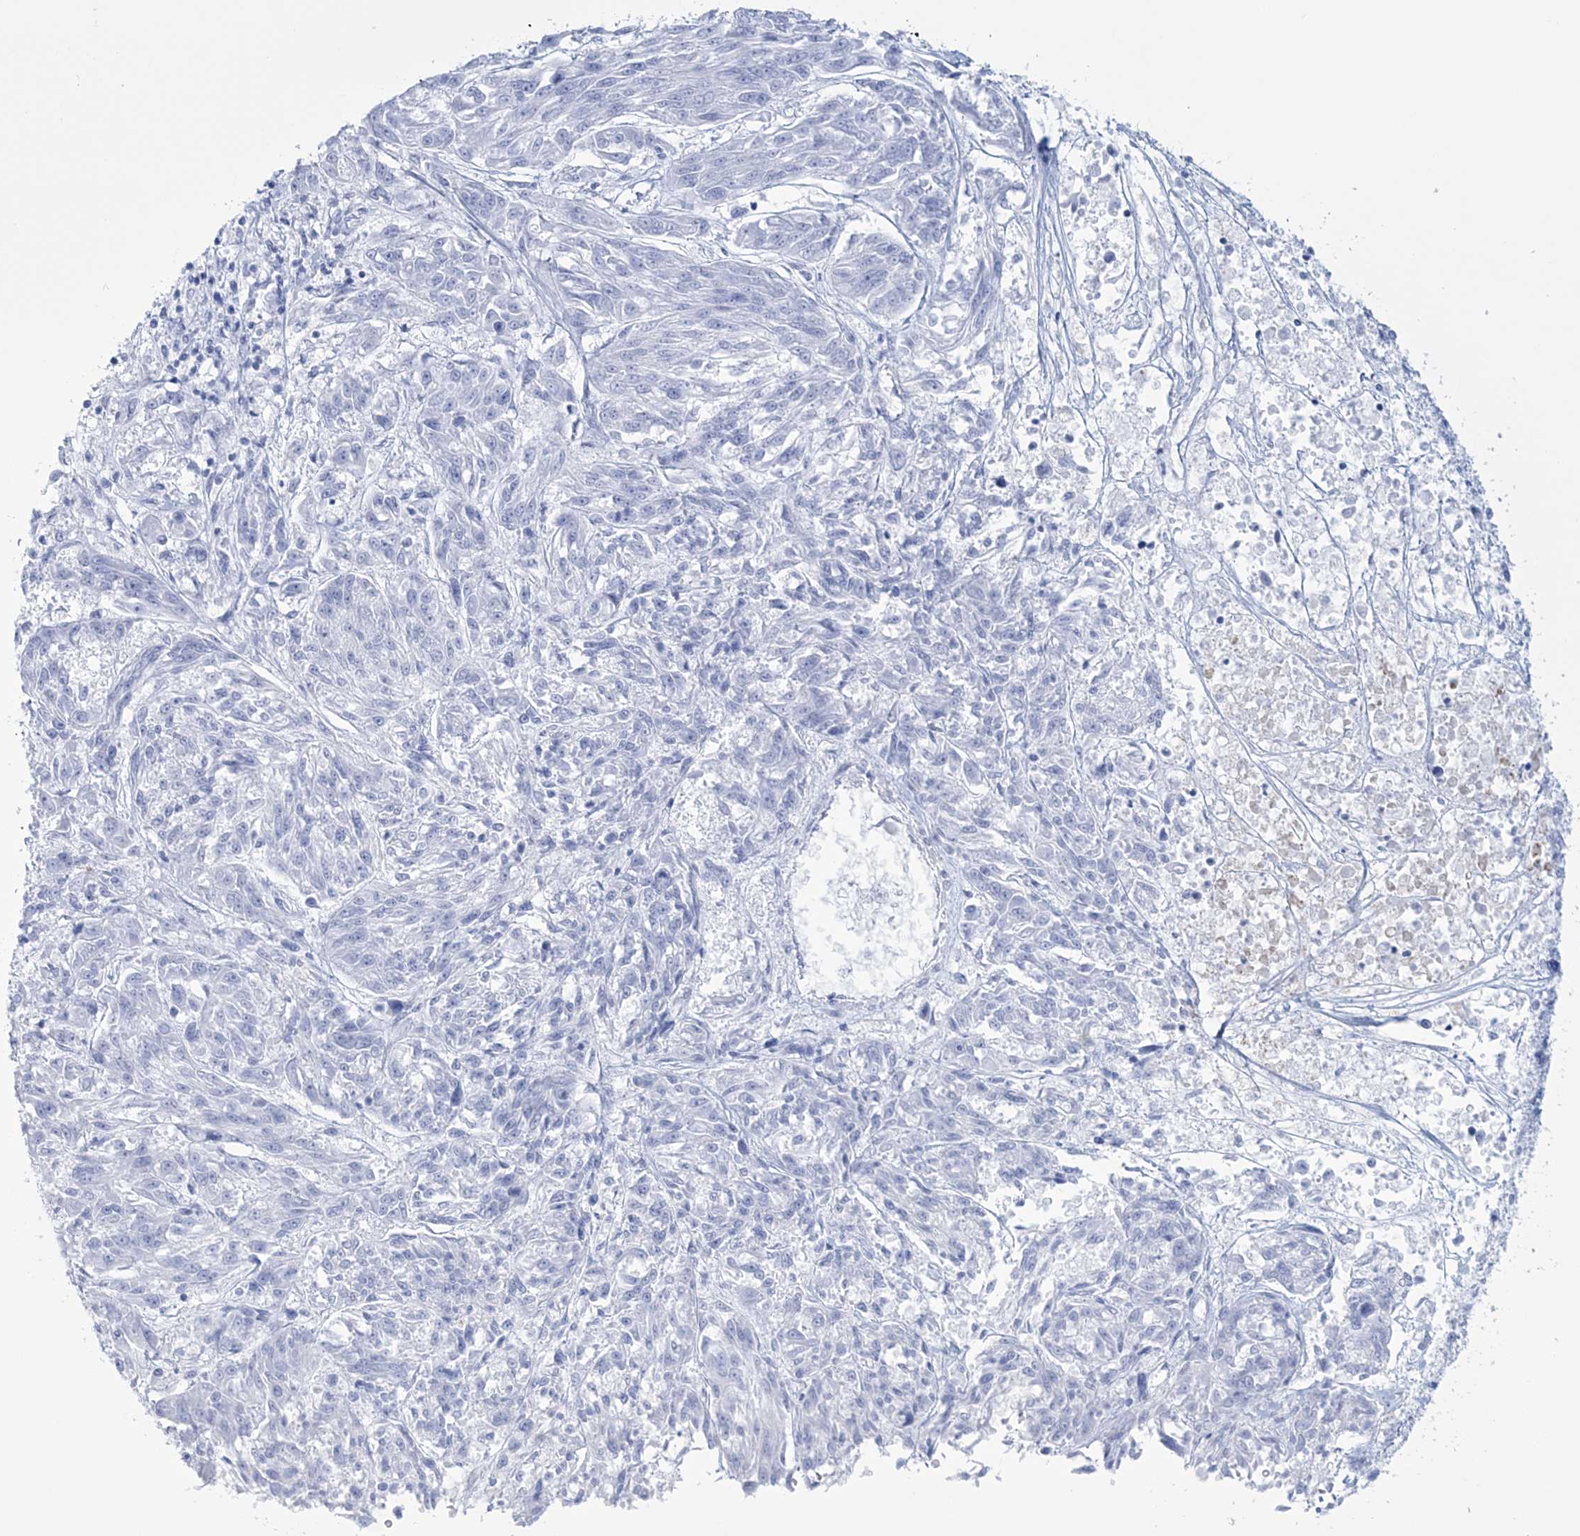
{"staining": {"intensity": "negative", "quantity": "none", "location": "none"}, "tissue": "melanoma", "cell_type": "Tumor cells", "image_type": "cancer", "snomed": [{"axis": "morphology", "description": "Malignant melanoma, NOS"}, {"axis": "topography", "description": "Skin"}], "caption": "Tumor cells are negative for protein expression in human malignant melanoma.", "gene": "DPCD", "patient": {"sex": "male", "age": 53}}